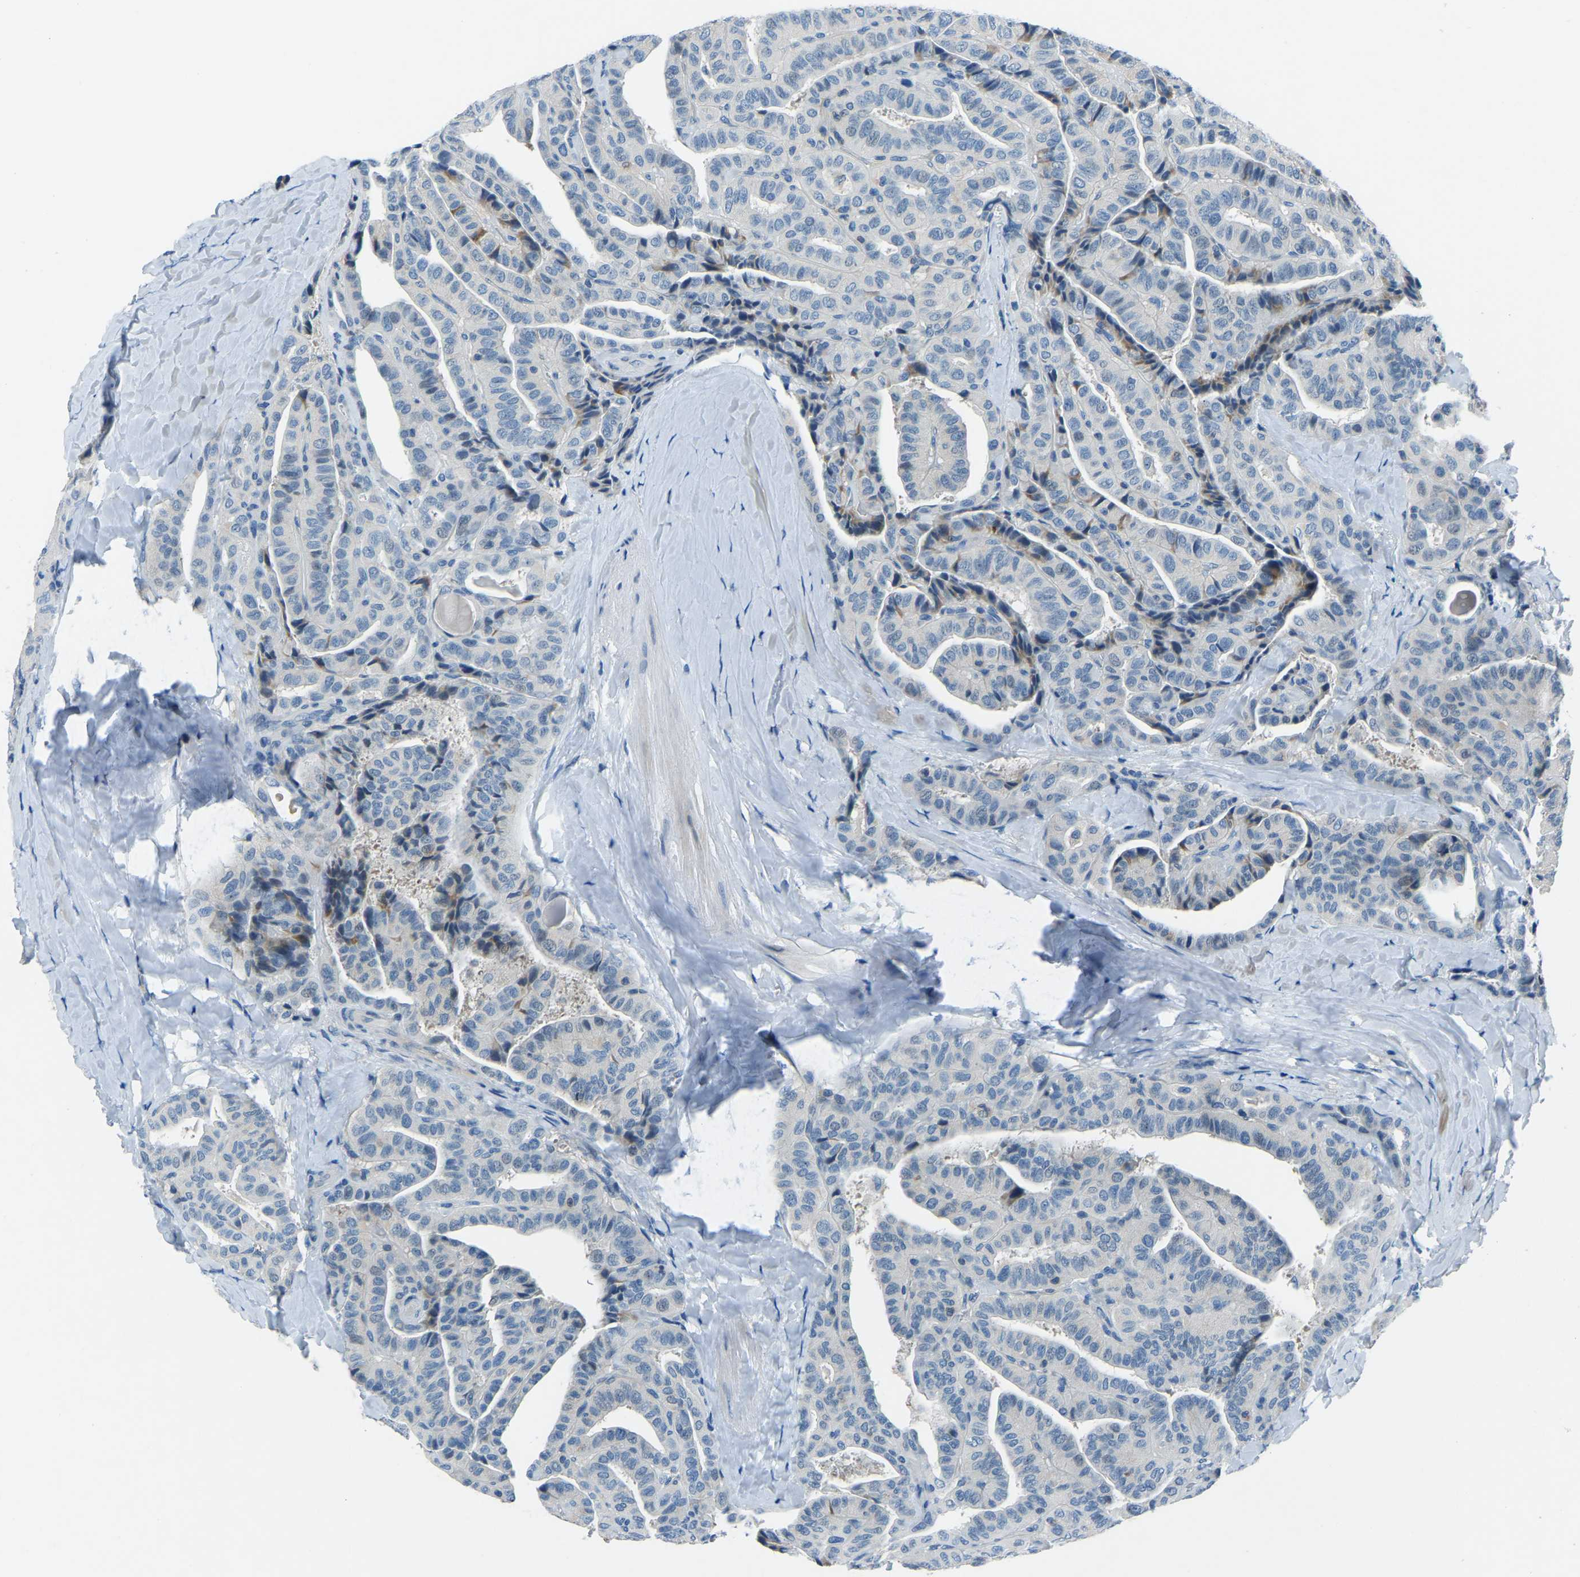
{"staining": {"intensity": "weak", "quantity": "<25%", "location": "cytoplasmic/membranous"}, "tissue": "thyroid cancer", "cell_type": "Tumor cells", "image_type": "cancer", "snomed": [{"axis": "morphology", "description": "Papillary adenocarcinoma, NOS"}, {"axis": "topography", "description": "Thyroid gland"}], "caption": "Thyroid cancer was stained to show a protein in brown. There is no significant positivity in tumor cells.", "gene": "XIRP1", "patient": {"sex": "male", "age": 77}}